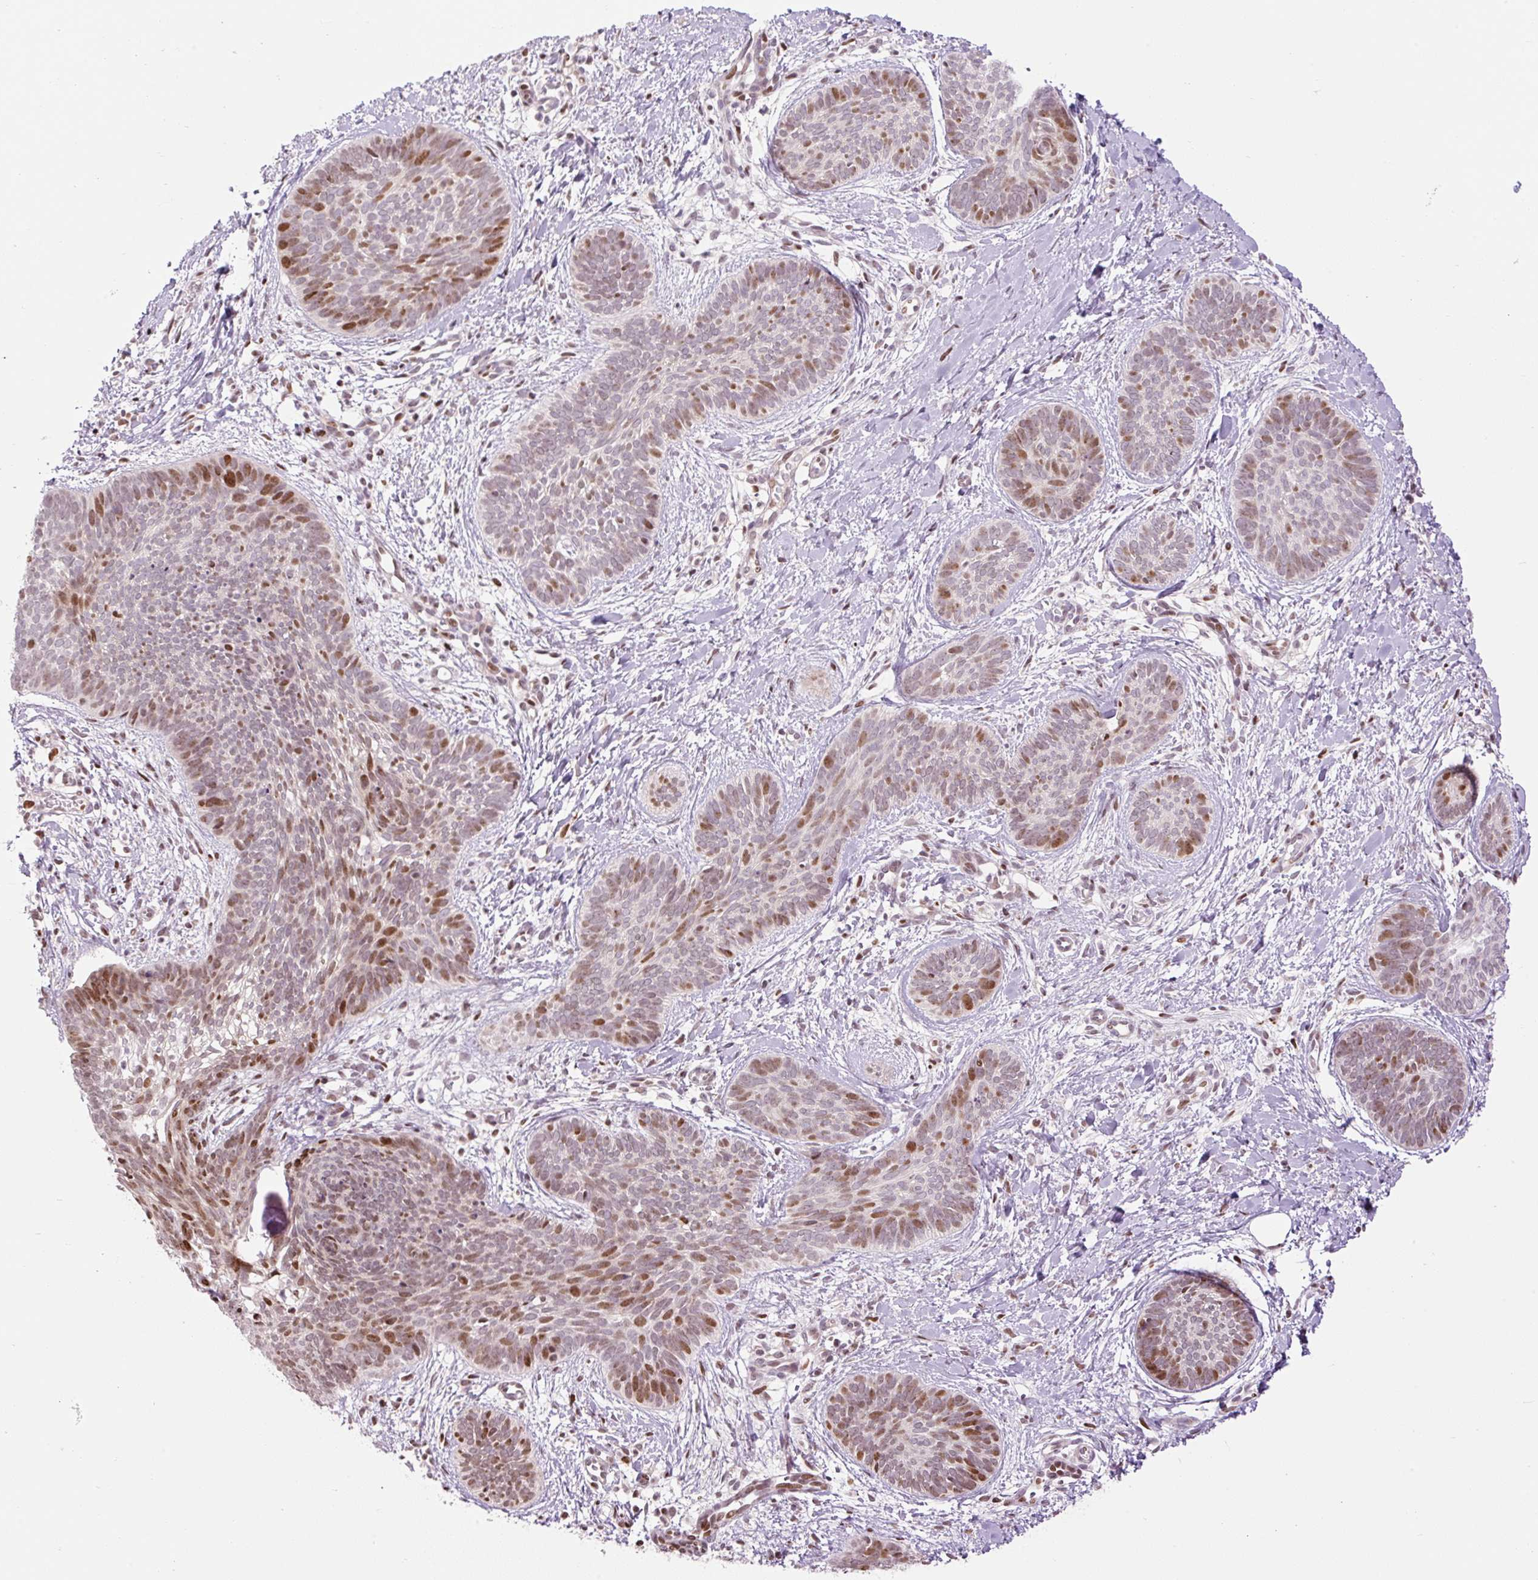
{"staining": {"intensity": "moderate", "quantity": ">75%", "location": "nuclear"}, "tissue": "skin cancer", "cell_type": "Tumor cells", "image_type": "cancer", "snomed": [{"axis": "morphology", "description": "Basal cell carcinoma"}, {"axis": "topography", "description": "Skin"}], "caption": "Human skin cancer stained for a protein (brown) shows moderate nuclear positive positivity in approximately >75% of tumor cells.", "gene": "RIPPLY3", "patient": {"sex": "female", "age": 81}}